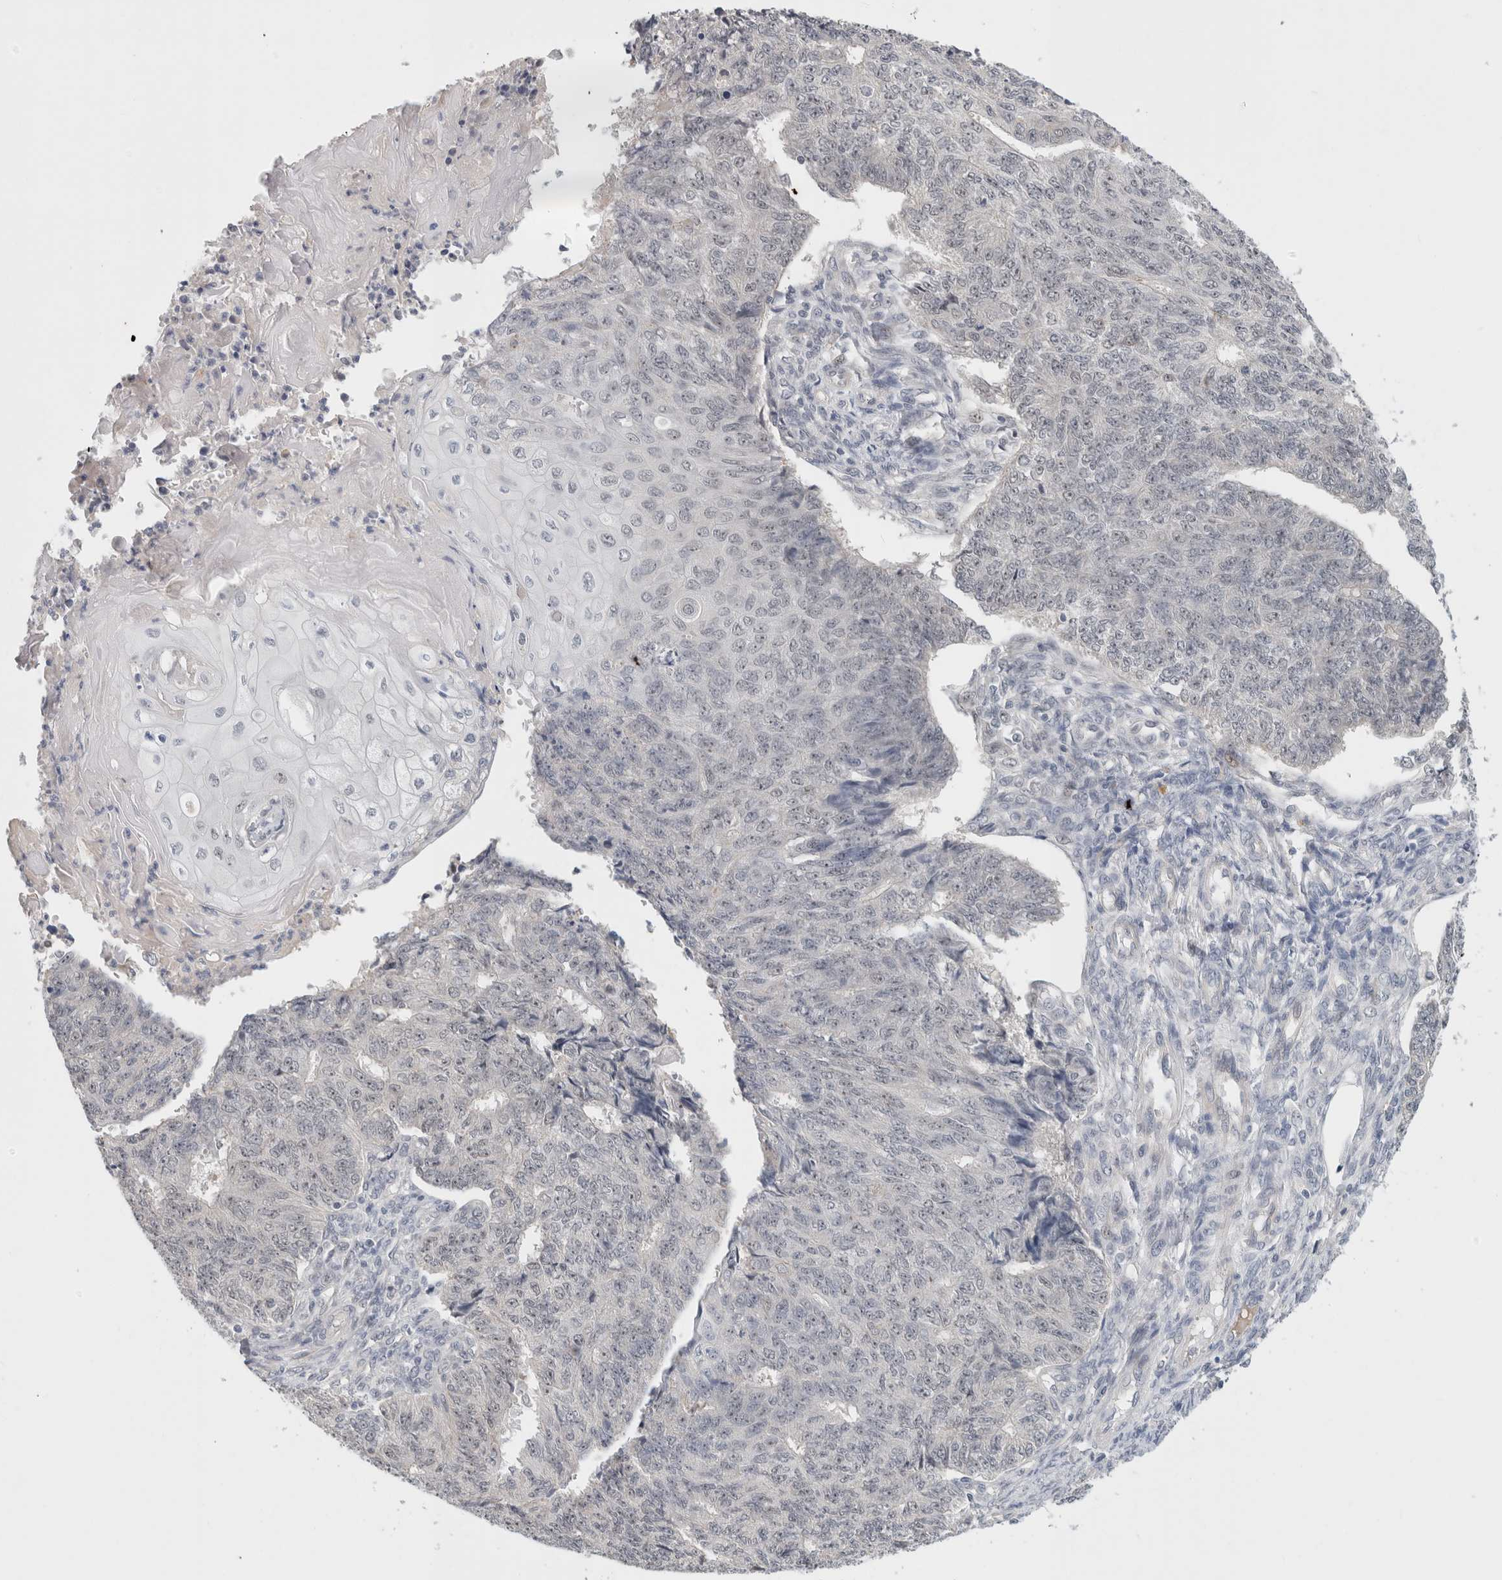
{"staining": {"intensity": "negative", "quantity": "none", "location": "none"}, "tissue": "endometrial cancer", "cell_type": "Tumor cells", "image_type": "cancer", "snomed": [{"axis": "morphology", "description": "Adenocarcinoma, NOS"}, {"axis": "topography", "description": "Endometrium"}], "caption": "Immunohistochemical staining of endometrial adenocarcinoma exhibits no significant positivity in tumor cells. Brightfield microscopy of immunohistochemistry (IHC) stained with DAB (3,3'-diaminobenzidine) (brown) and hematoxylin (blue), captured at high magnification.", "gene": "HCN3", "patient": {"sex": "female", "age": 32}}